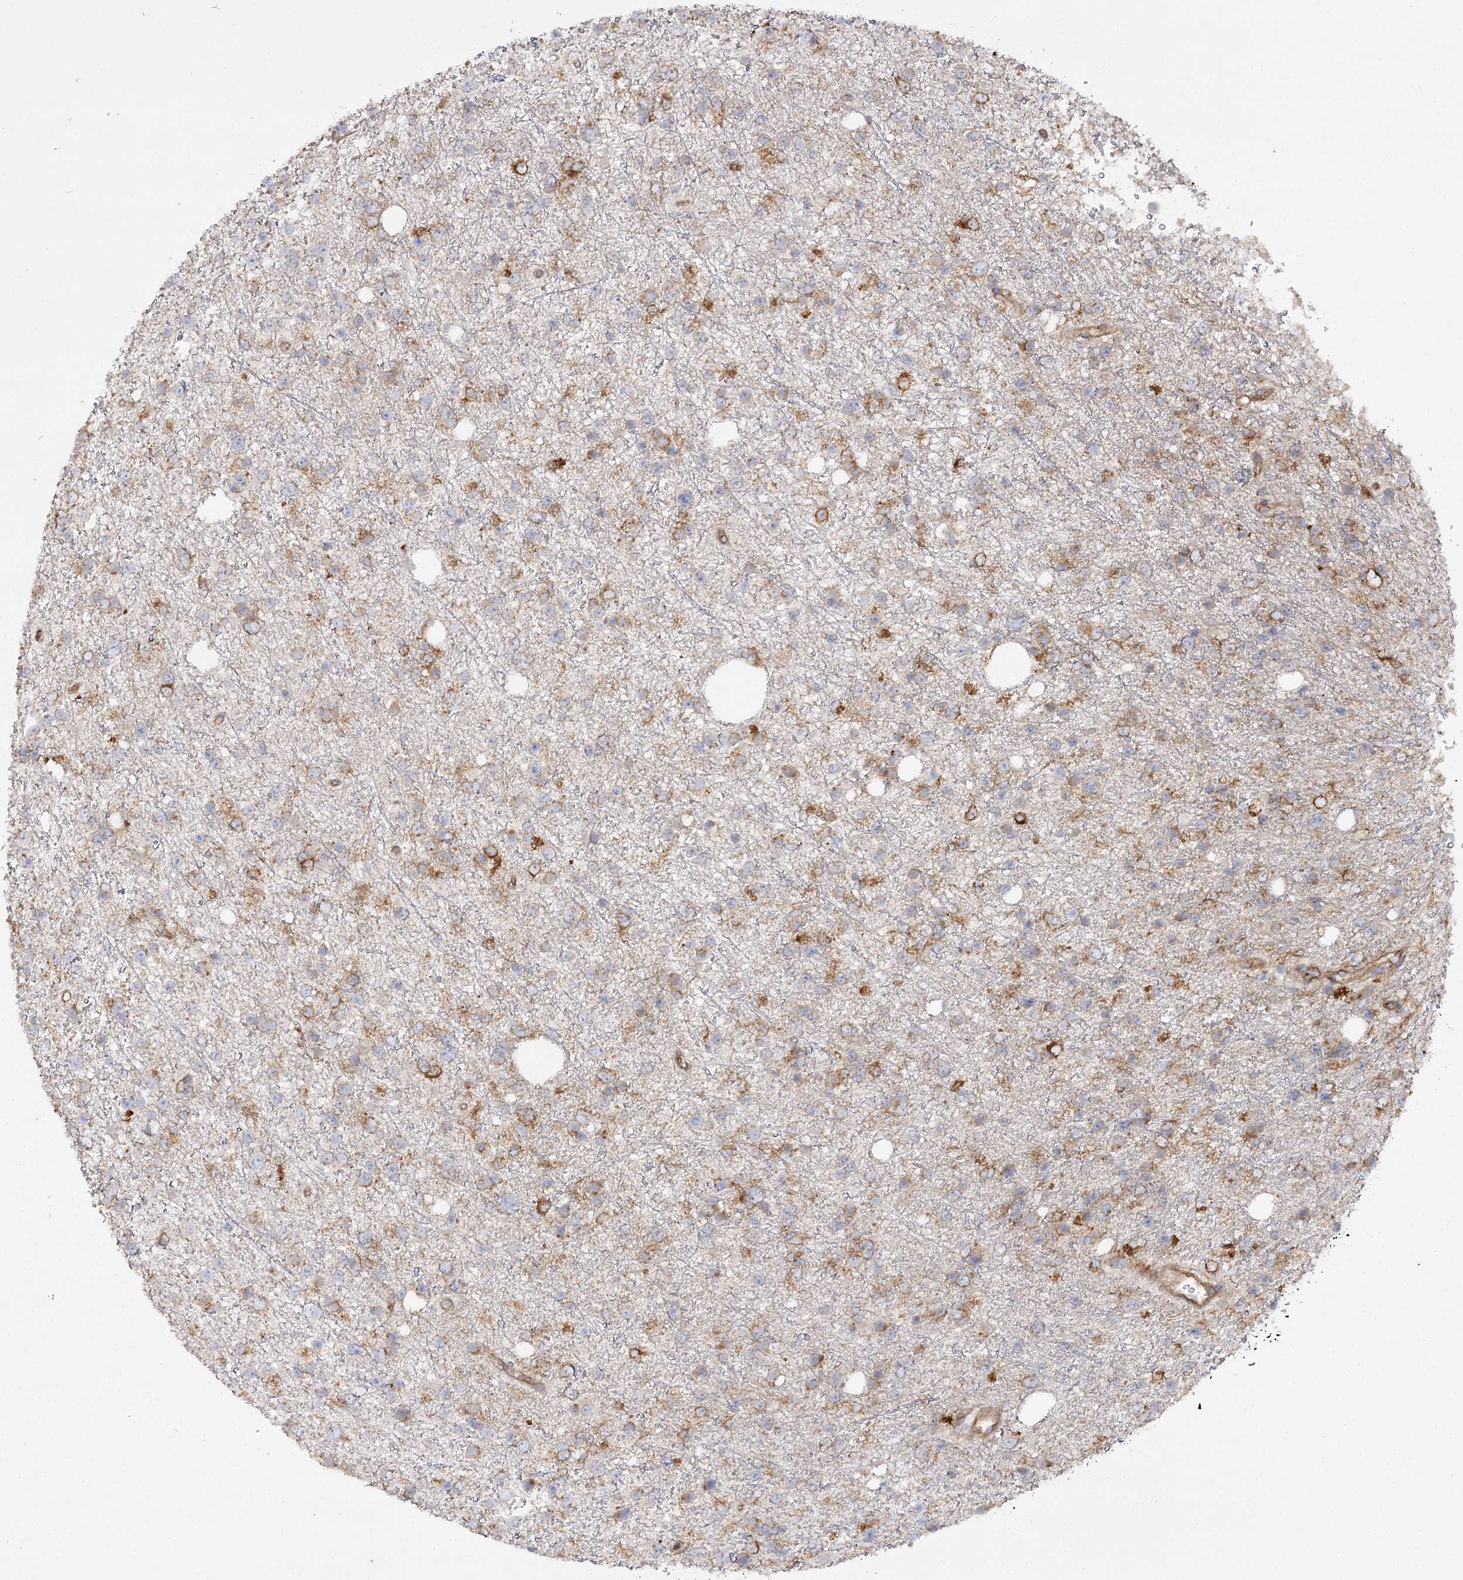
{"staining": {"intensity": "moderate", "quantity": "25%-75%", "location": "cytoplasmic/membranous"}, "tissue": "glioma", "cell_type": "Tumor cells", "image_type": "cancer", "snomed": [{"axis": "morphology", "description": "Glioma, malignant, Low grade"}, {"axis": "topography", "description": "Cerebral cortex"}], "caption": "Tumor cells demonstrate medium levels of moderate cytoplasmic/membranous staining in about 25%-75% of cells in glioma.", "gene": "KIAA0825", "patient": {"sex": "female", "age": 39}}